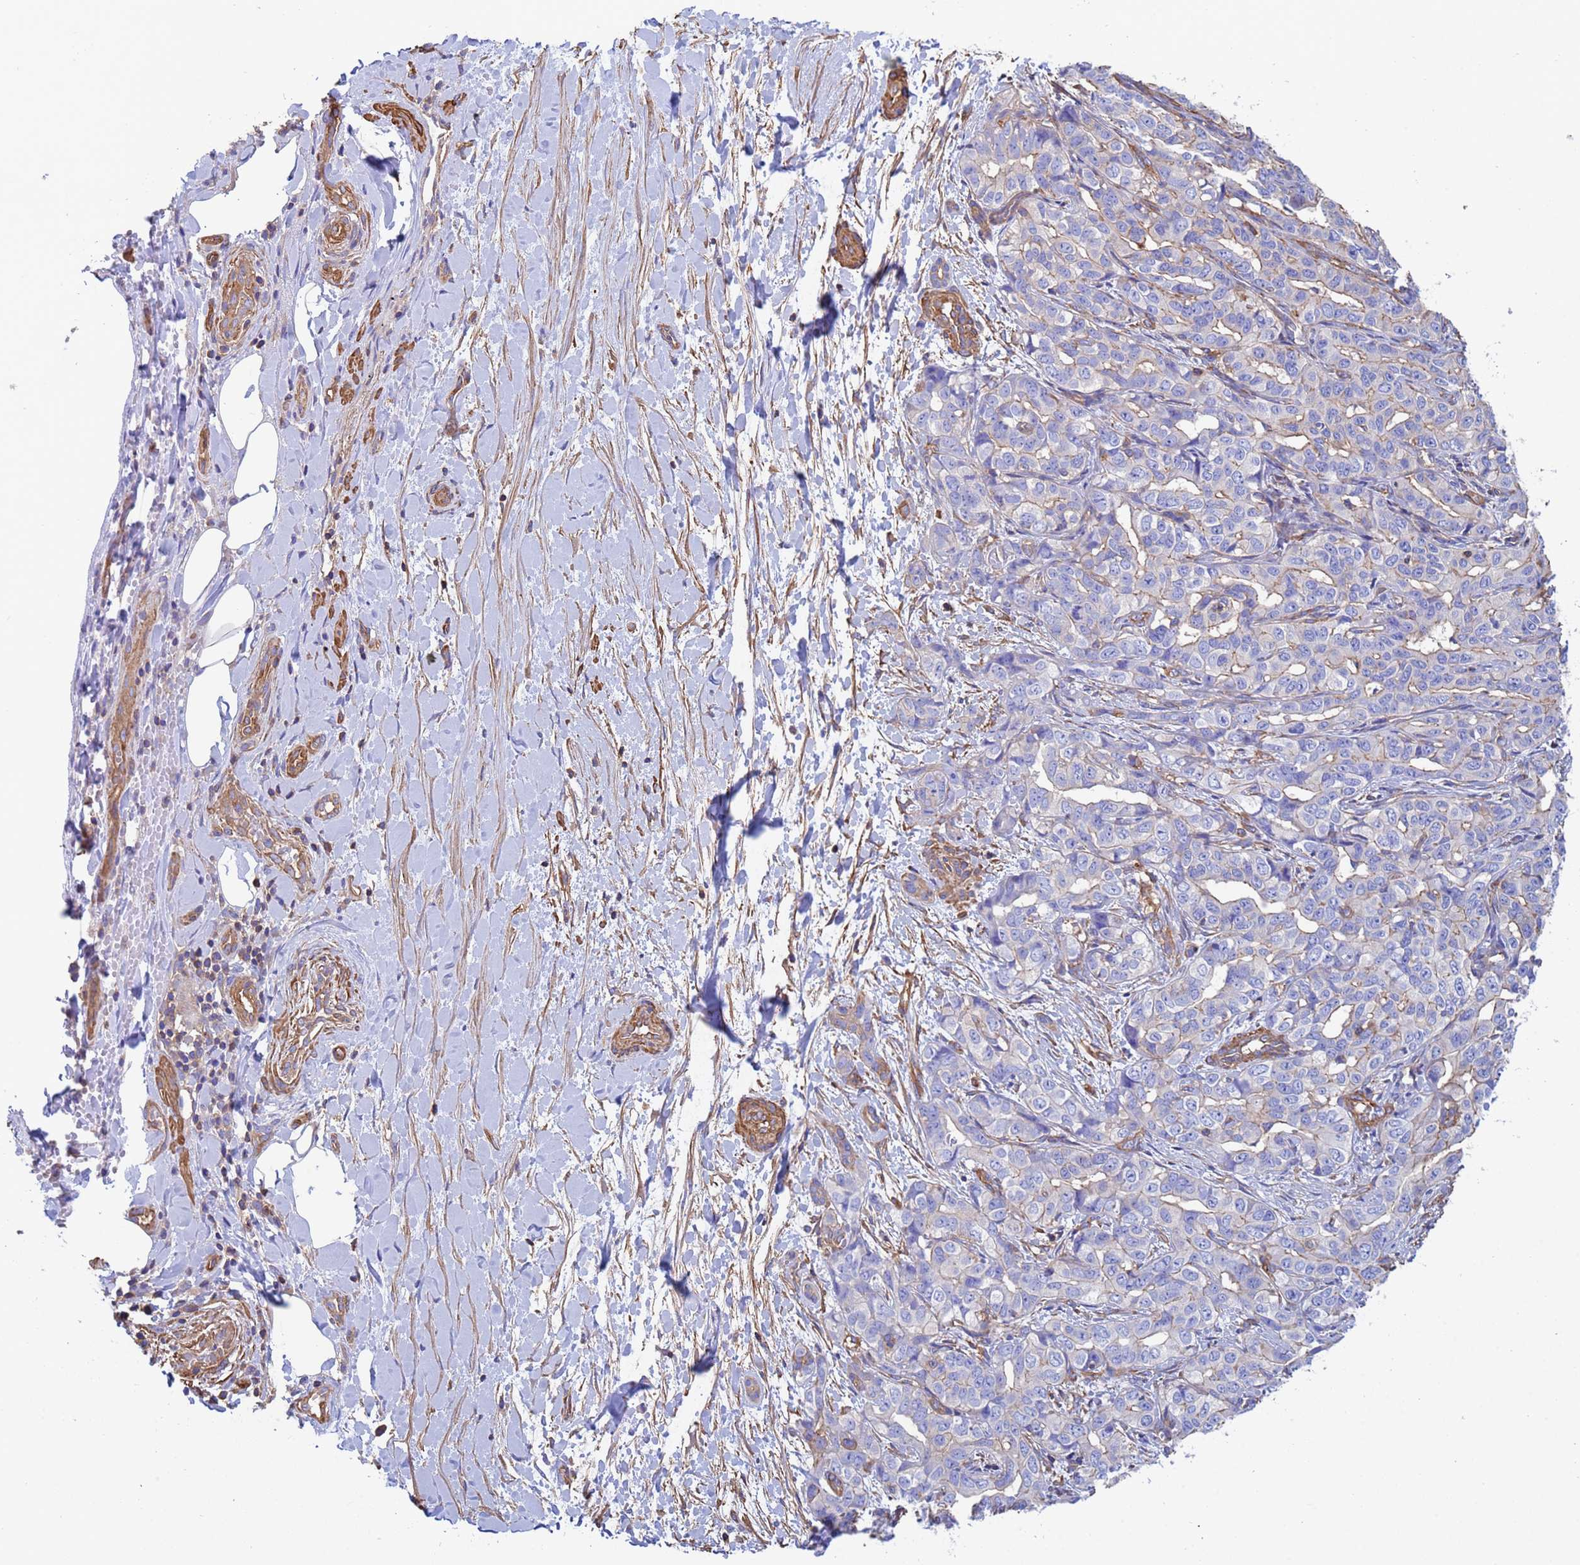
{"staining": {"intensity": "negative", "quantity": "none", "location": "none"}, "tissue": "liver cancer", "cell_type": "Tumor cells", "image_type": "cancer", "snomed": [{"axis": "morphology", "description": "Cholangiocarcinoma"}, {"axis": "topography", "description": "Liver"}], "caption": "The histopathology image reveals no staining of tumor cells in liver cholangiocarcinoma.", "gene": "MYL12A", "patient": {"sex": "male", "age": 59}}